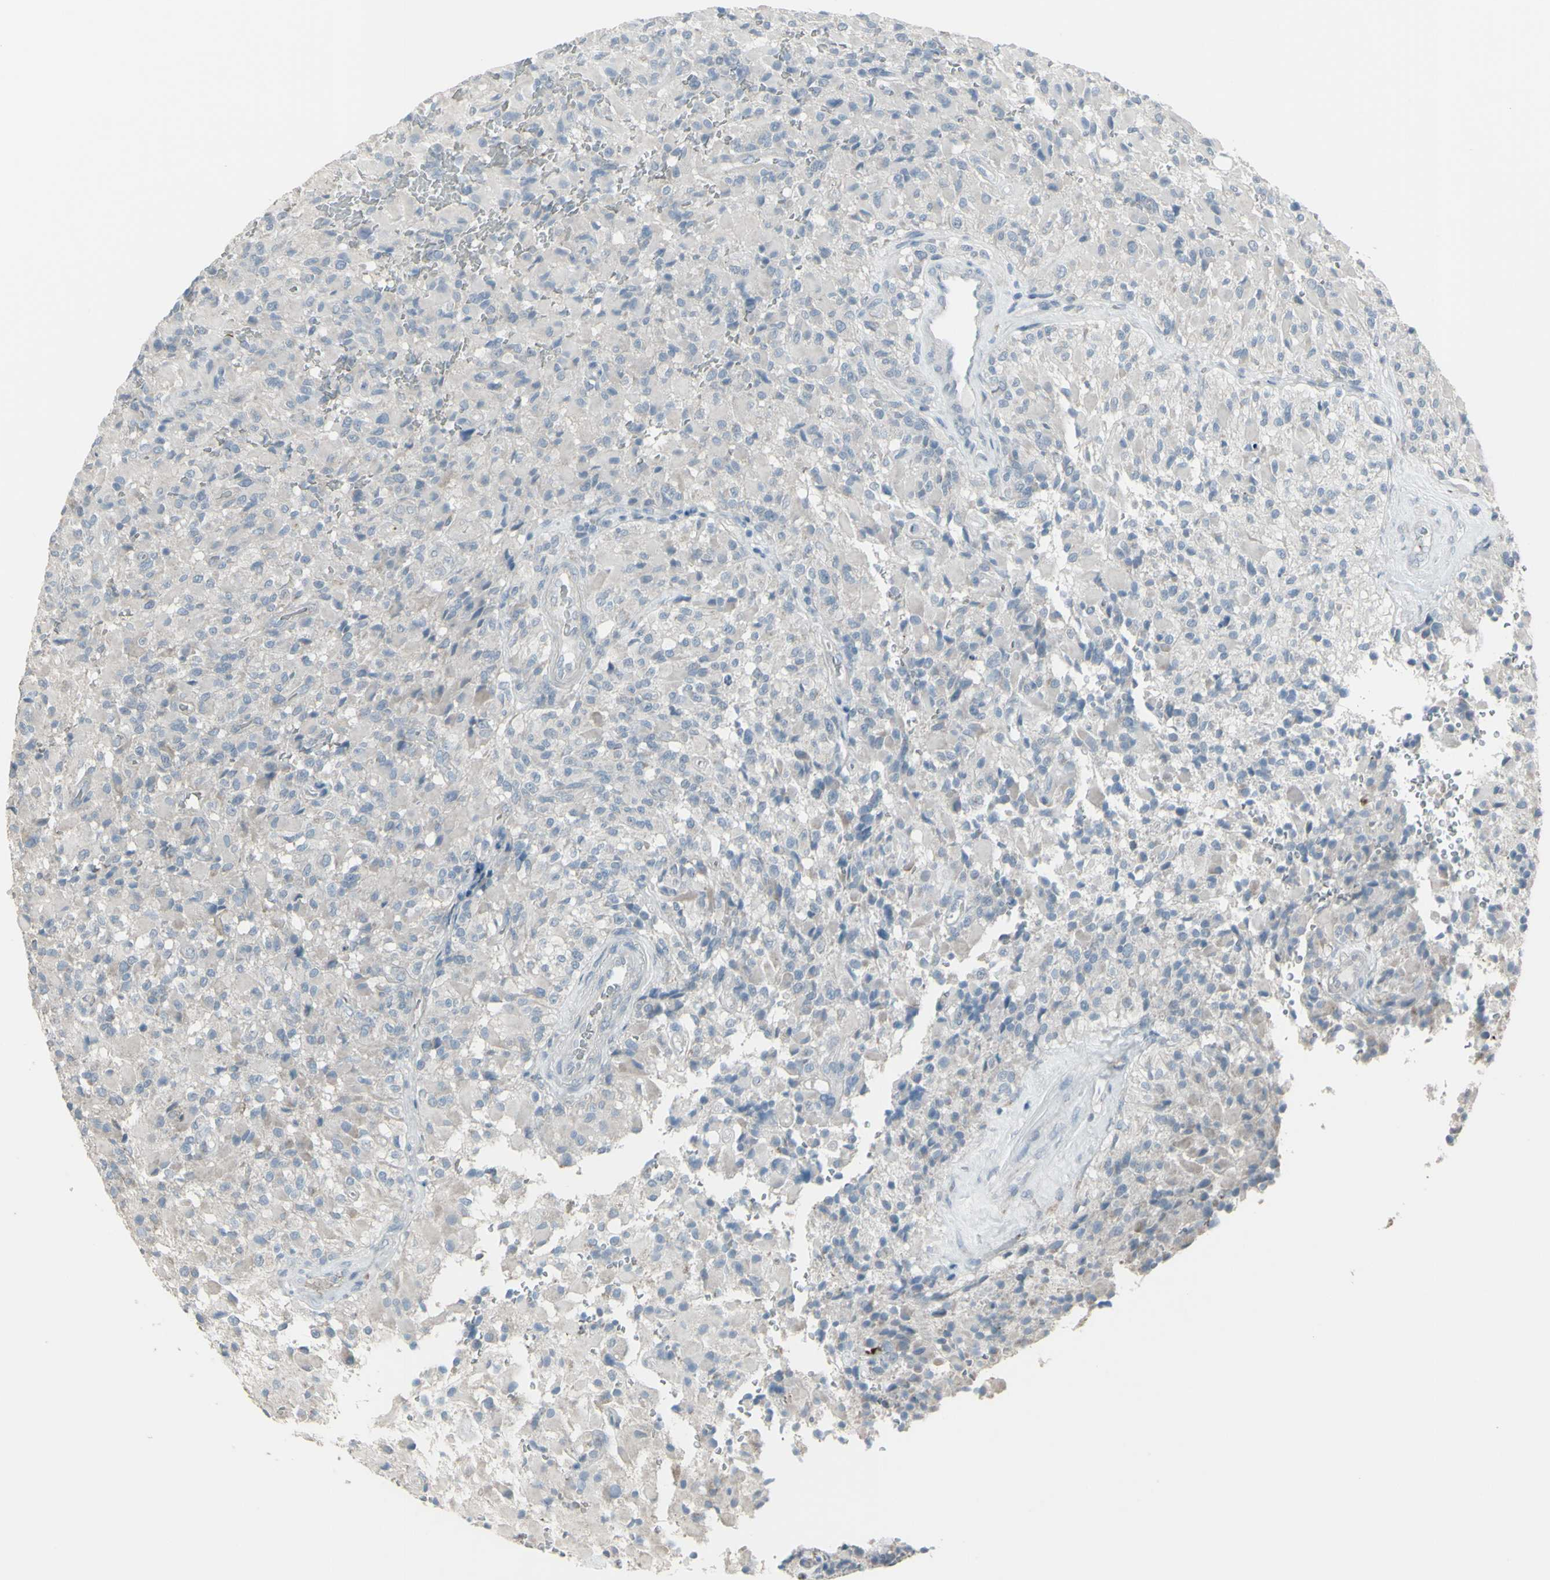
{"staining": {"intensity": "negative", "quantity": "none", "location": "none"}, "tissue": "glioma", "cell_type": "Tumor cells", "image_type": "cancer", "snomed": [{"axis": "morphology", "description": "Glioma, malignant, High grade"}, {"axis": "topography", "description": "Brain"}], "caption": "Glioma stained for a protein using immunohistochemistry exhibits no expression tumor cells.", "gene": "CD79B", "patient": {"sex": "male", "age": 71}}